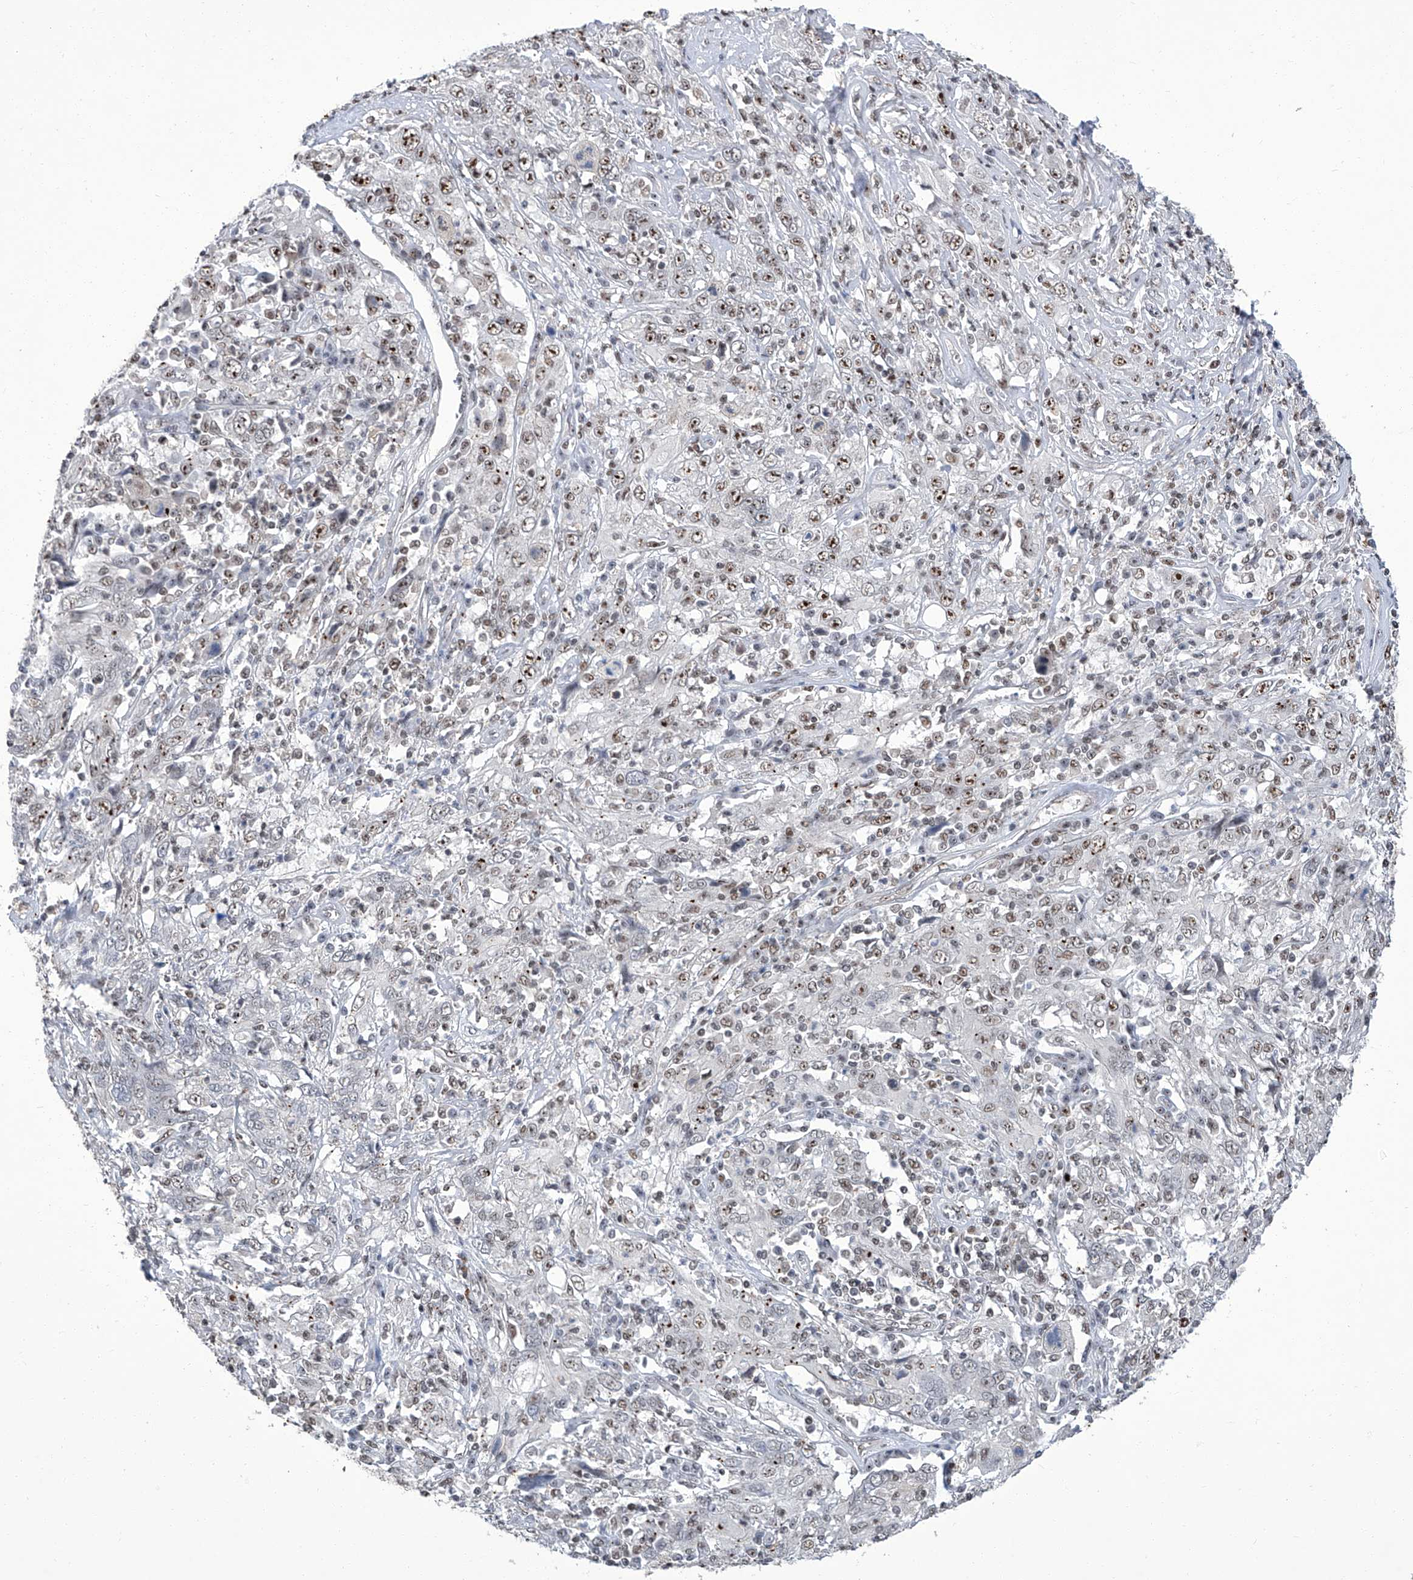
{"staining": {"intensity": "moderate", "quantity": ">75%", "location": "nuclear"}, "tissue": "cervical cancer", "cell_type": "Tumor cells", "image_type": "cancer", "snomed": [{"axis": "morphology", "description": "Squamous cell carcinoma, NOS"}, {"axis": "topography", "description": "Cervix"}], "caption": "Cervical cancer stained with DAB (3,3'-diaminobenzidine) immunohistochemistry demonstrates medium levels of moderate nuclear expression in approximately >75% of tumor cells.", "gene": "CMTR1", "patient": {"sex": "female", "age": 46}}